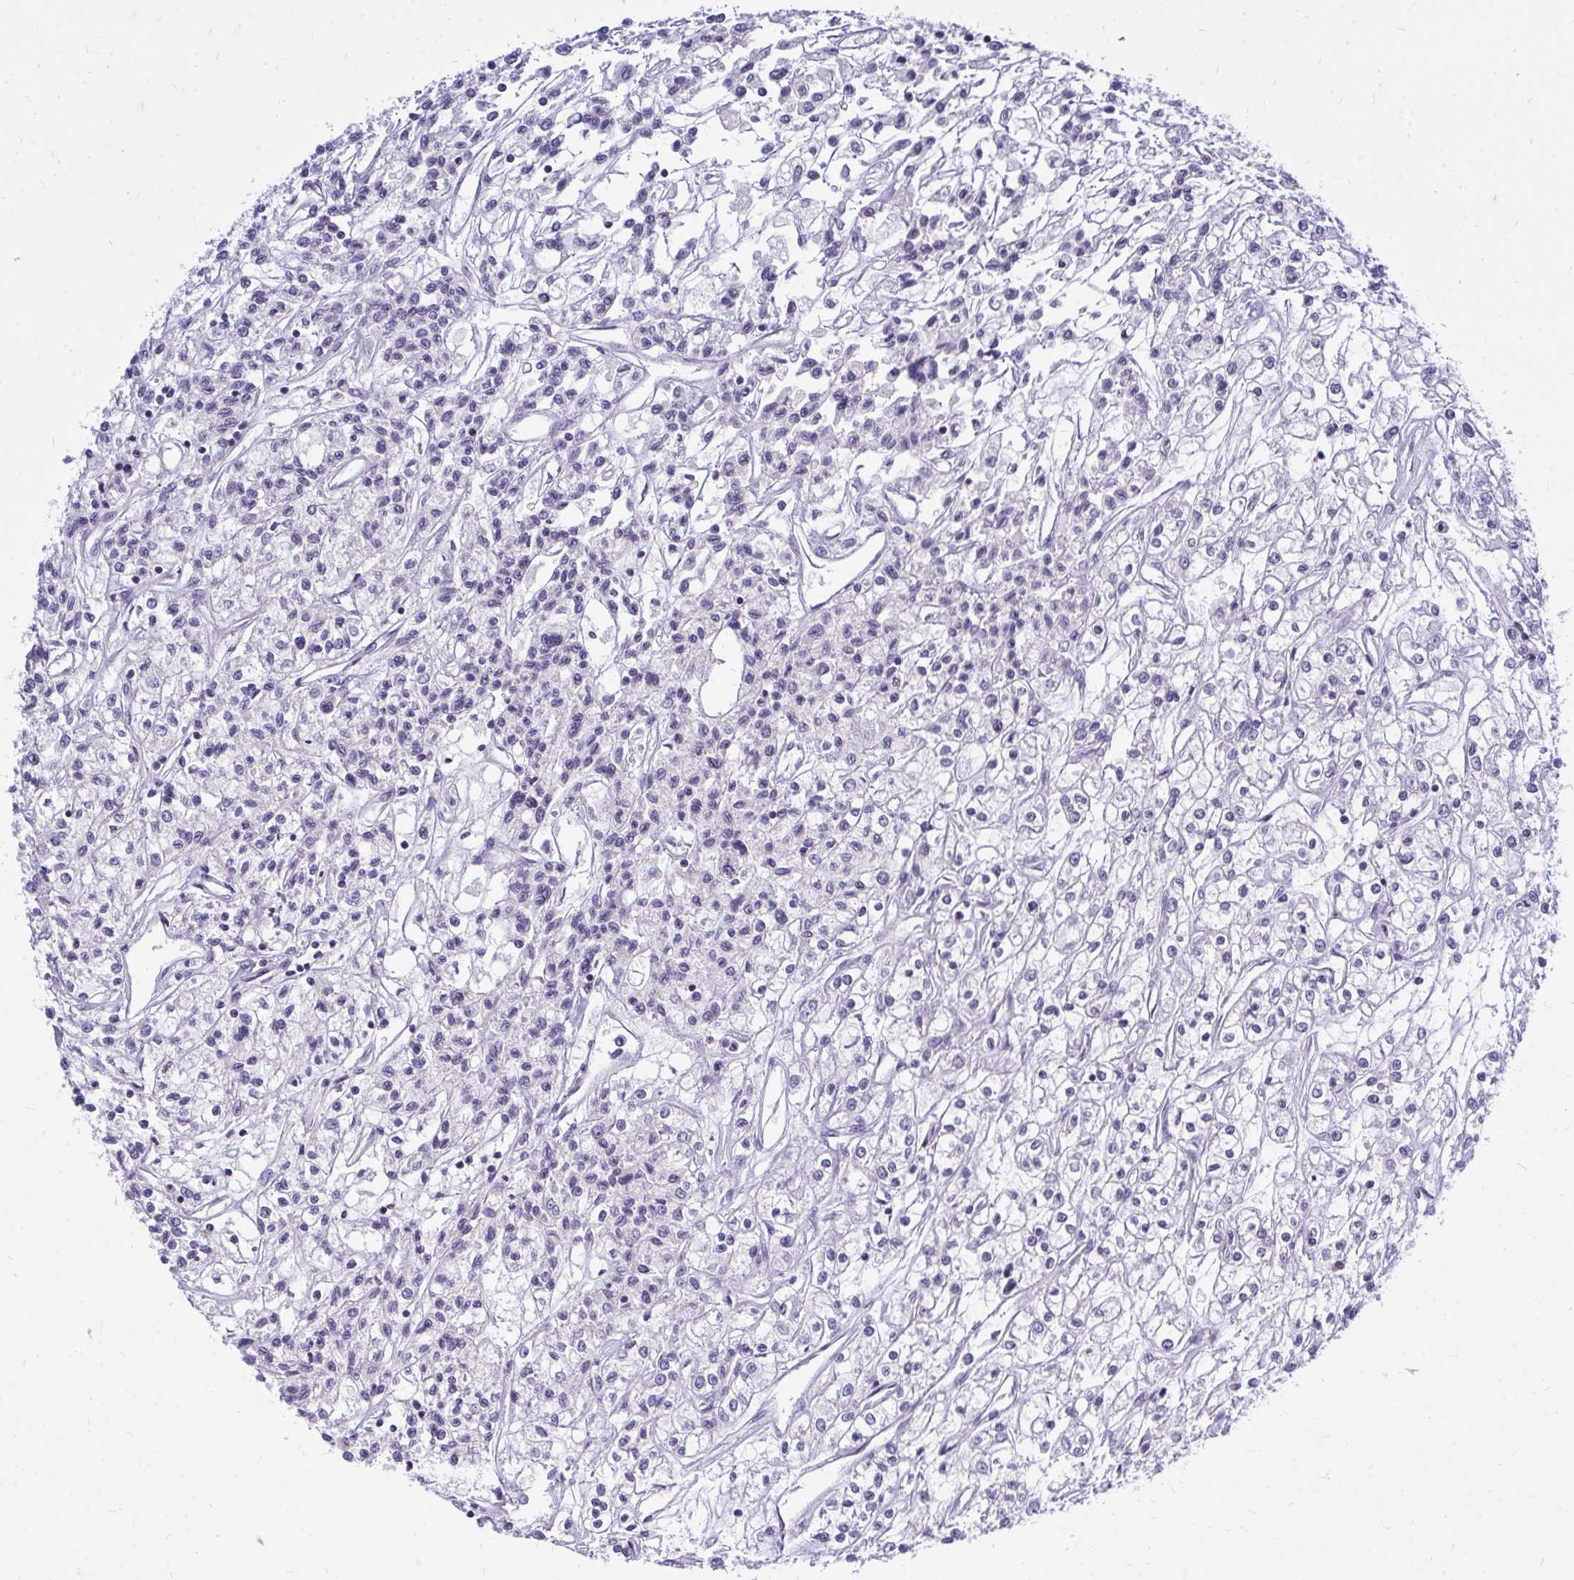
{"staining": {"intensity": "negative", "quantity": "none", "location": "none"}, "tissue": "renal cancer", "cell_type": "Tumor cells", "image_type": "cancer", "snomed": [{"axis": "morphology", "description": "Adenocarcinoma, NOS"}, {"axis": "topography", "description": "Kidney"}], "caption": "IHC of renal adenocarcinoma displays no positivity in tumor cells.", "gene": "GABRA1", "patient": {"sex": "female", "age": 59}}